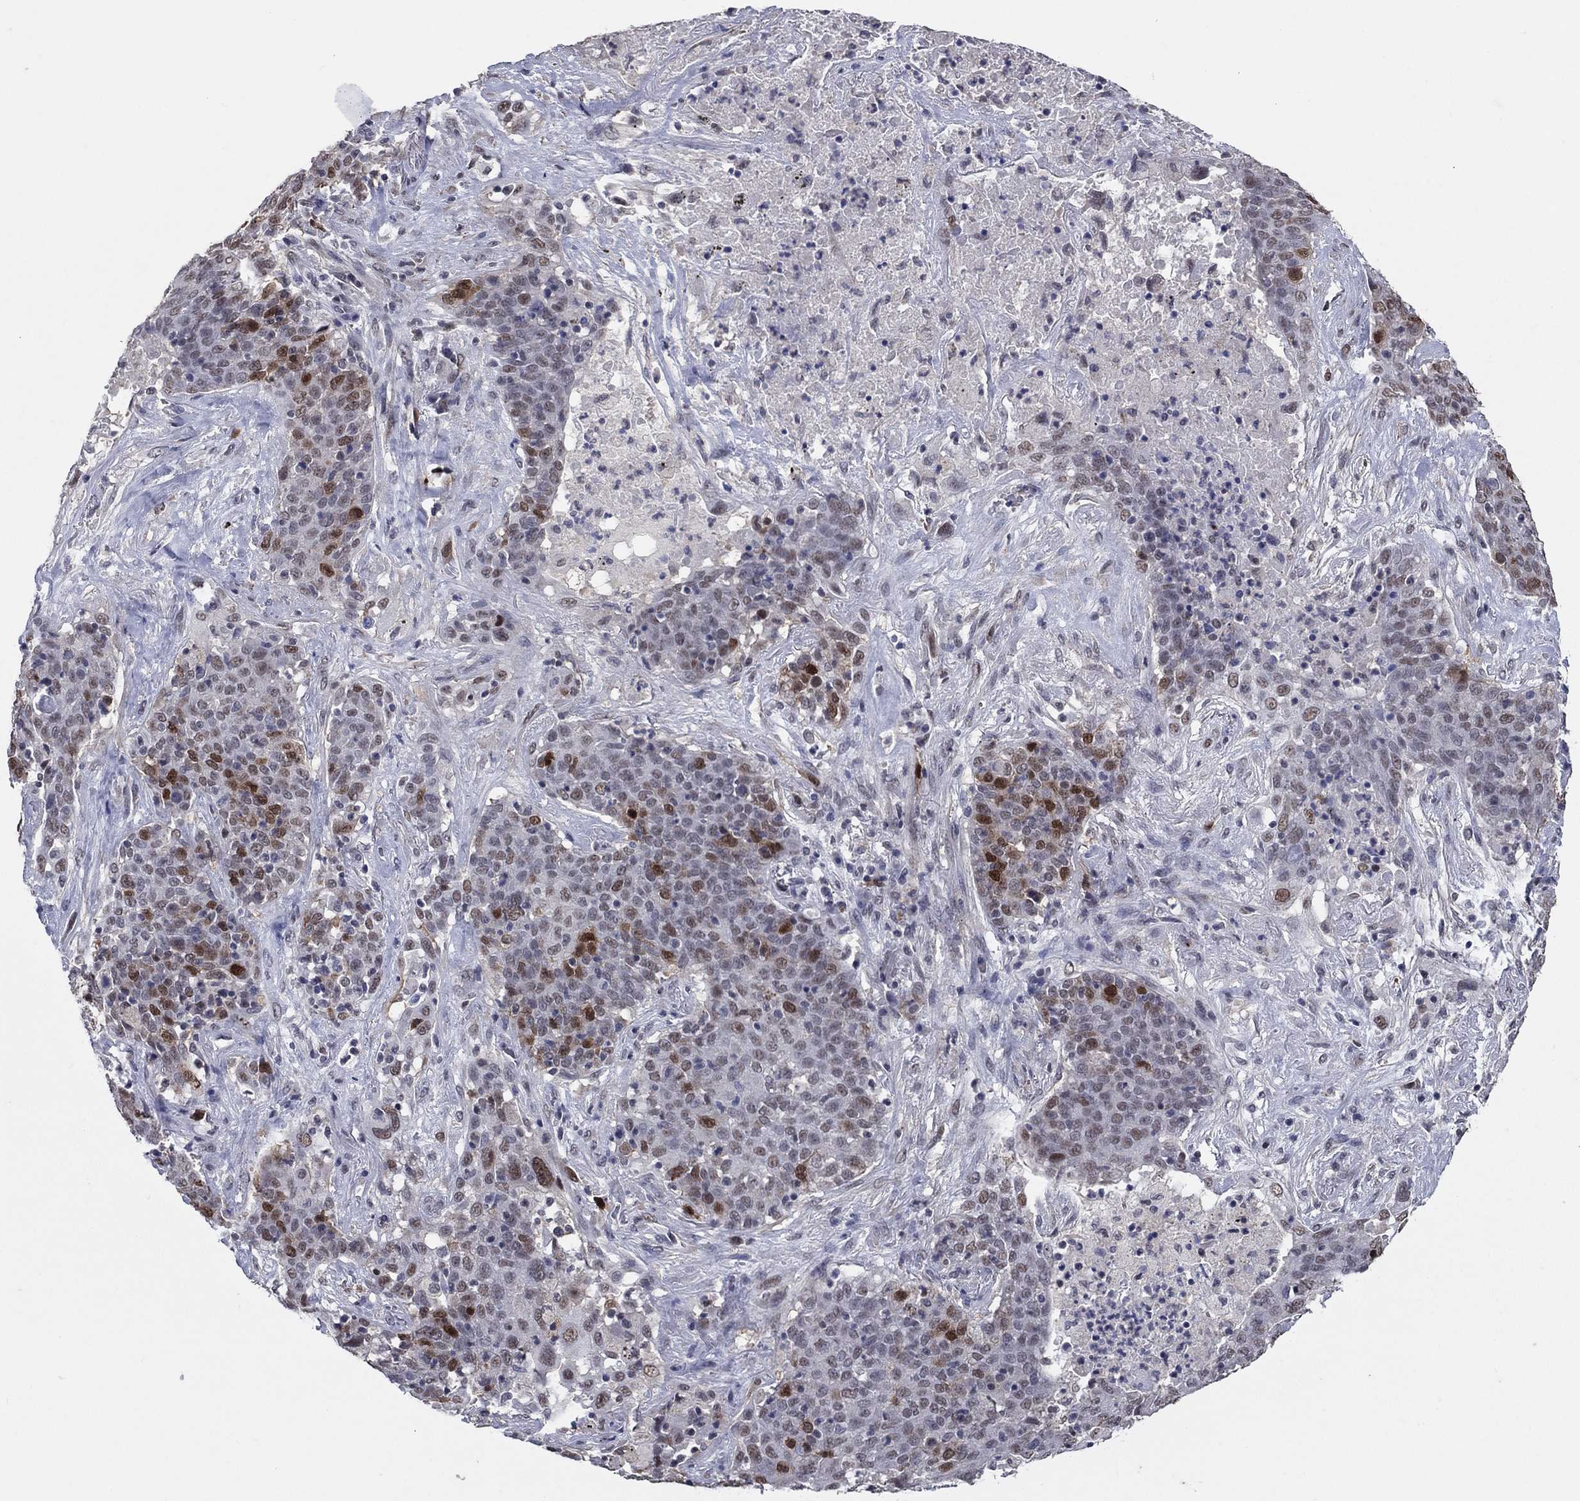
{"staining": {"intensity": "strong", "quantity": "<25%", "location": "nuclear"}, "tissue": "lung cancer", "cell_type": "Tumor cells", "image_type": "cancer", "snomed": [{"axis": "morphology", "description": "Squamous cell carcinoma, NOS"}, {"axis": "topography", "description": "Lung"}], "caption": "Immunohistochemistry histopathology image of human lung cancer (squamous cell carcinoma) stained for a protein (brown), which shows medium levels of strong nuclear positivity in approximately <25% of tumor cells.", "gene": "TYMS", "patient": {"sex": "male", "age": 82}}